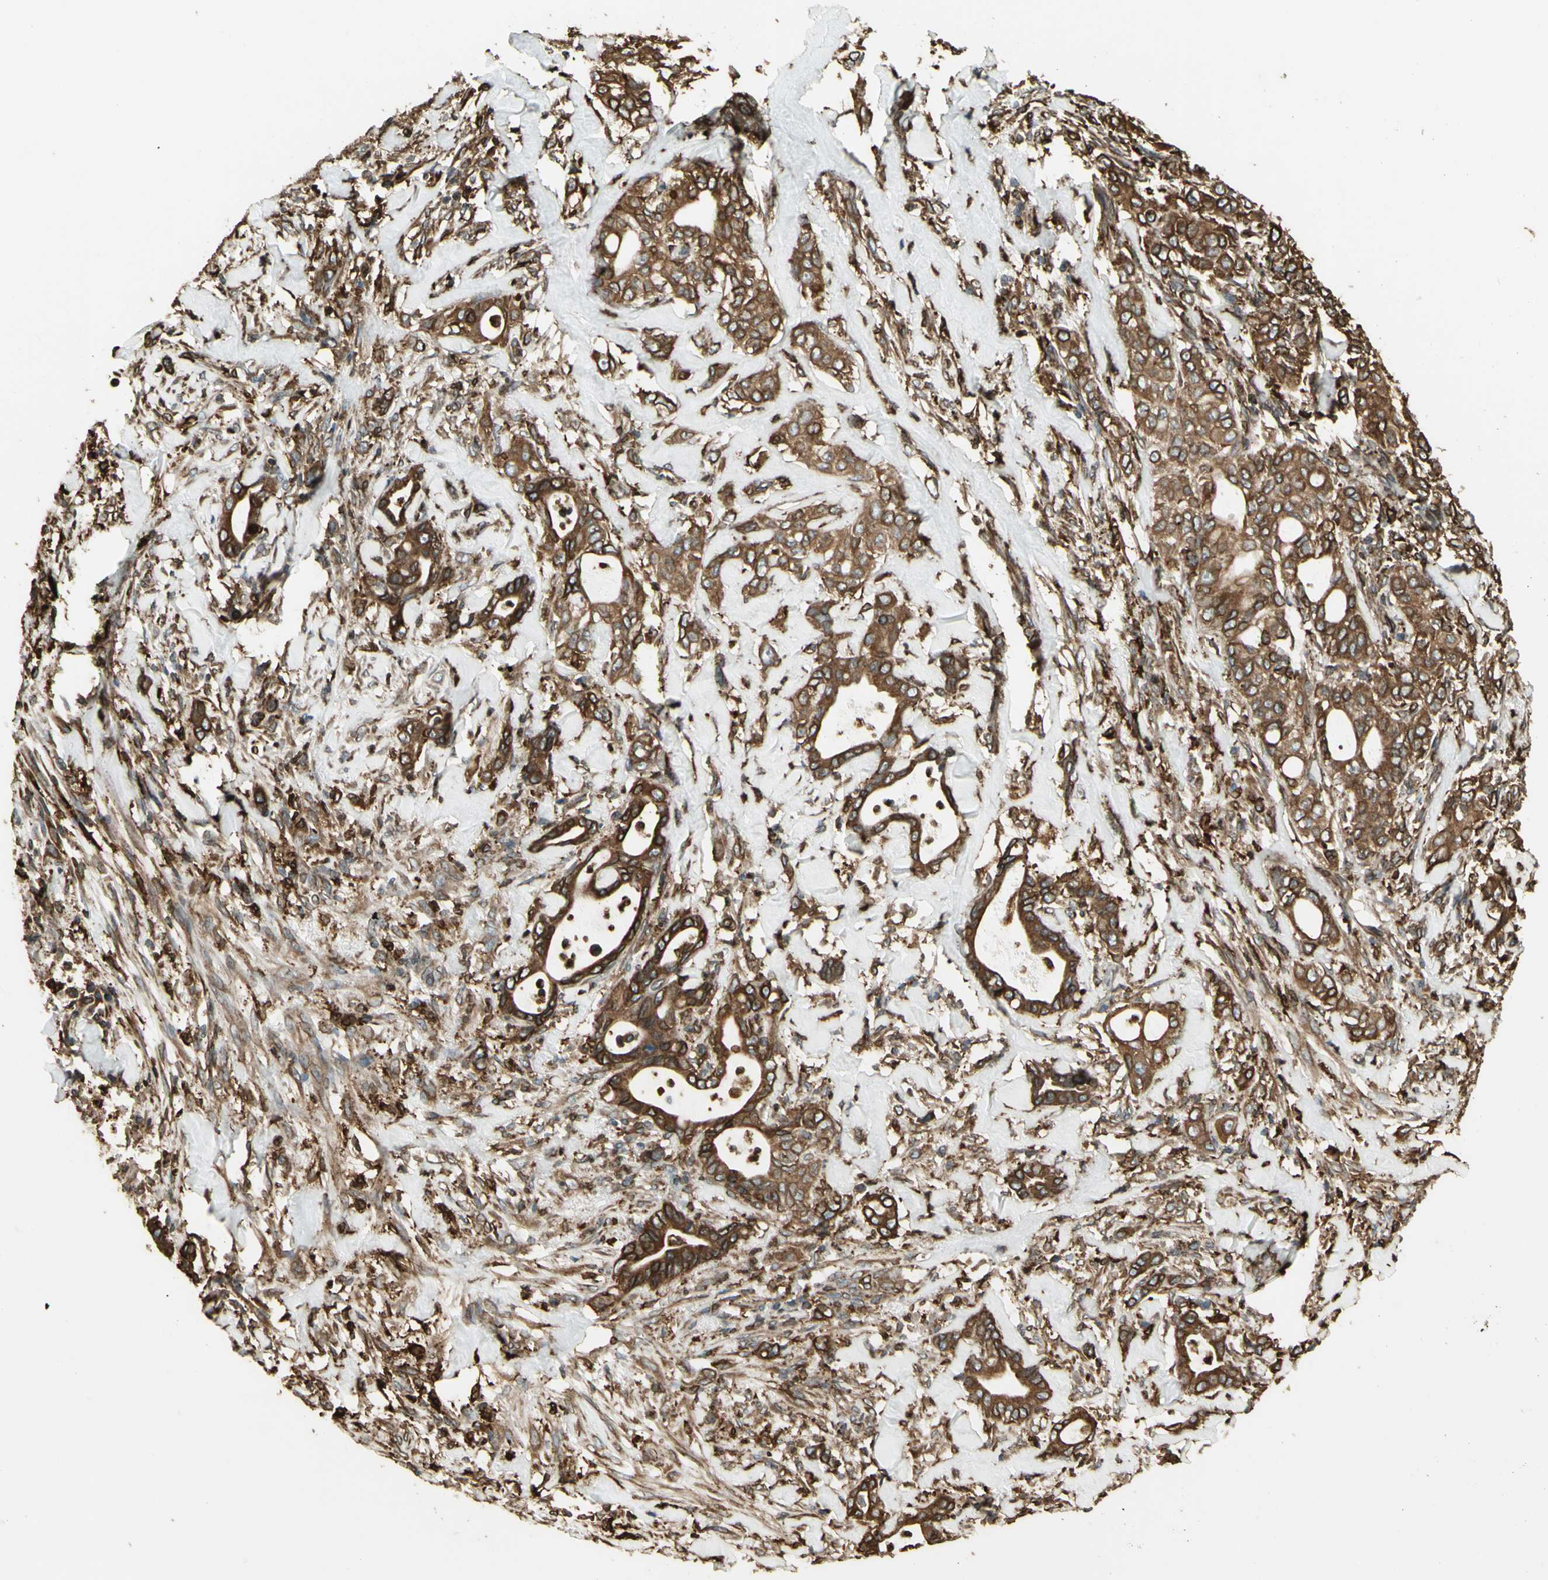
{"staining": {"intensity": "moderate", "quantity": ">75%", "location": "cytoplasmic/membranous"}, "tissue": "liver cancer", "cell_type": "Tumor cells", "image_type": "cancer", "snomed": [{"axis": "morphology", "description": "Cholangiocarcinoma"}, {"axis": "topography", "description": "Liver"}], "caption": "The histopathology image reveals a brown stain indicating the presence of a protein in the cytoplasmic/membranous of tumor cells in liver cholangiocarcinoma. Nuclei are stained in blue.", "gene": "CANX", "patient": {"sex": "female", "age": 67}}